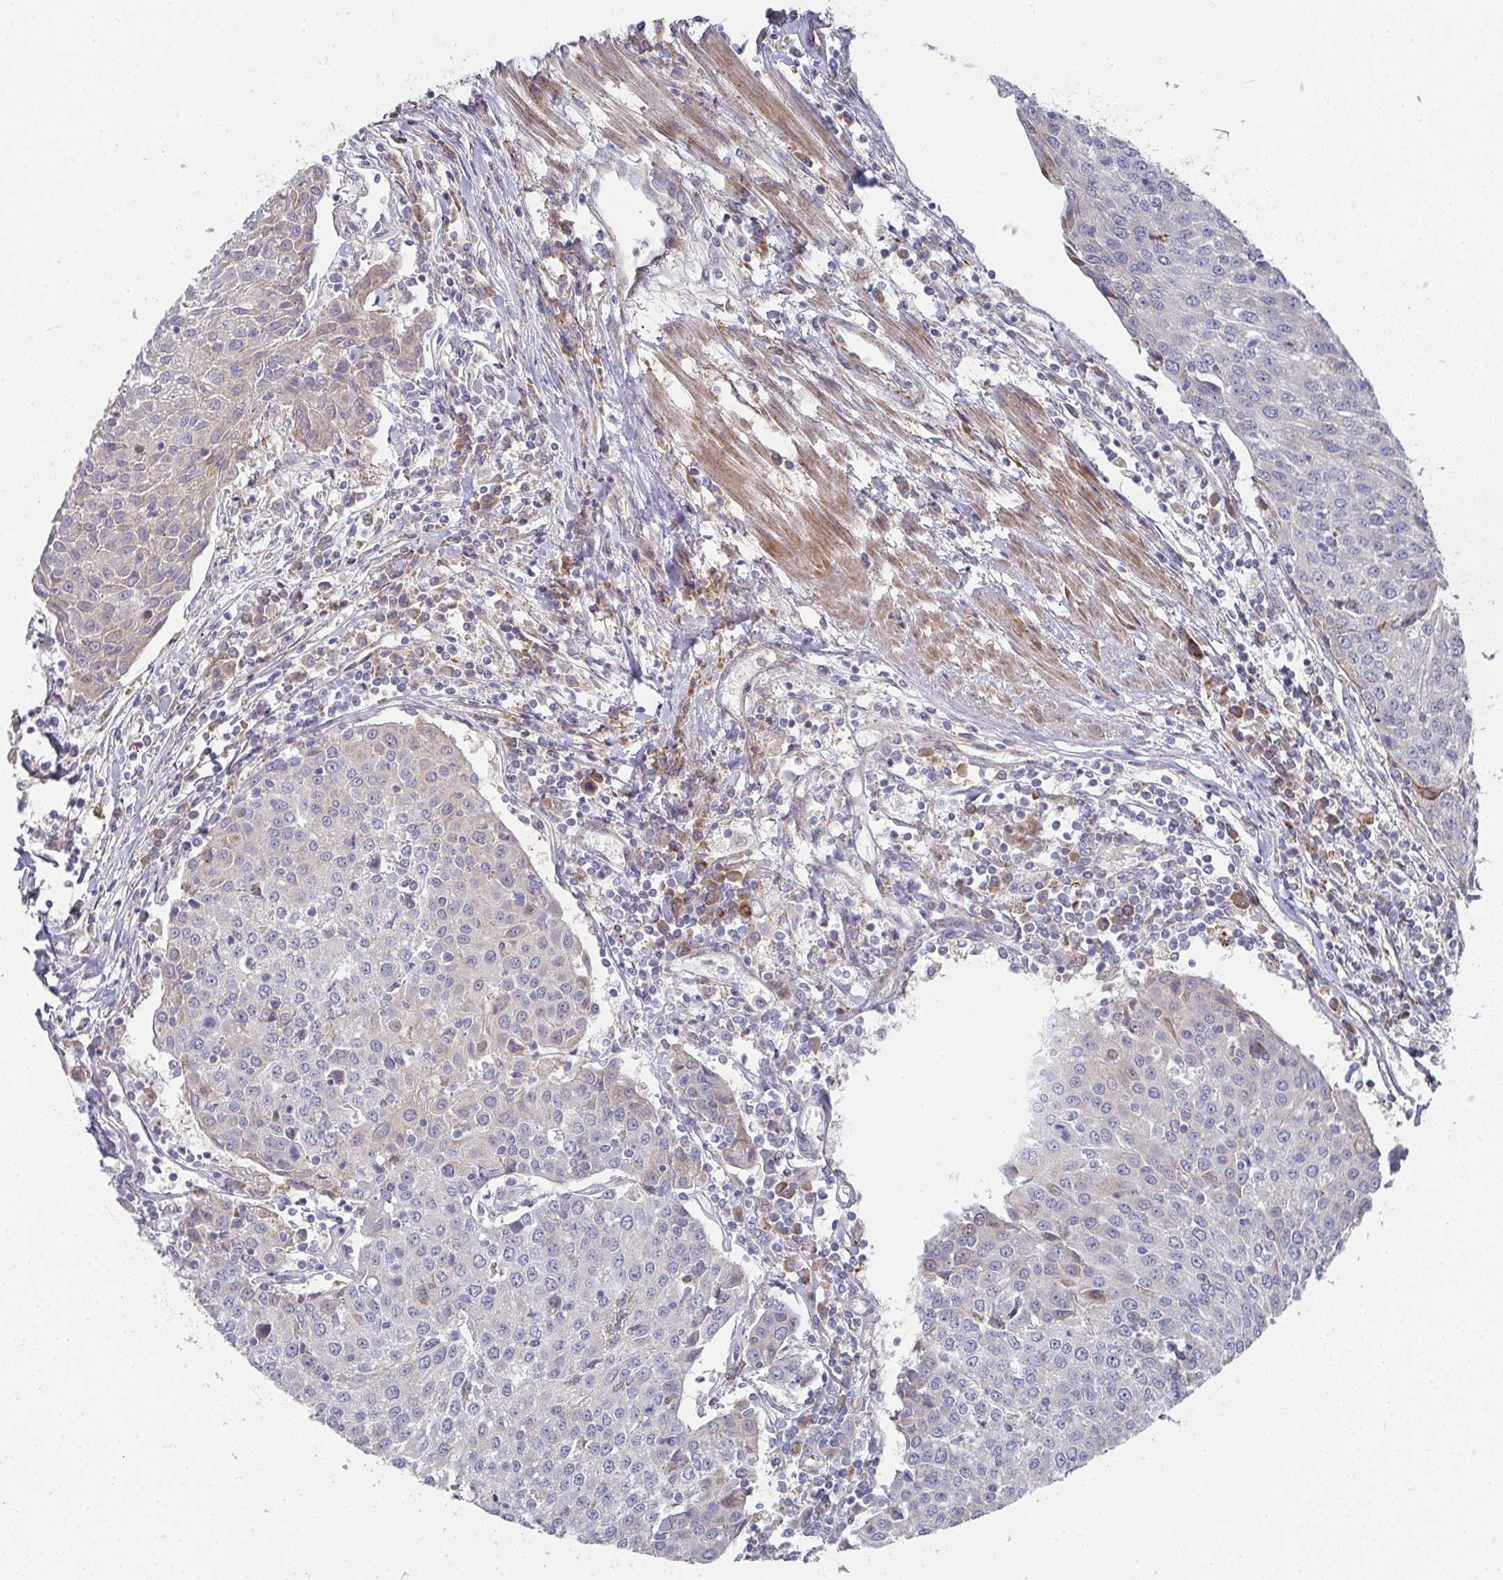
{"staining": {"intensity": "weak", "quantity": "<25%", "location": "cytoplasmic/membranous"}, "tissue": "urothelial cancer", "cell_type": "Tumor cells", "image_type": "cancer", "snomed": [{"axis": "morphology", "description": "Urothelial carcinoma, High grade"}, {"axis": "topography", "description": "Urinary bladder"}], "caption": "Photomicrograph shows no protein expression in tumor cells of urothelial cancer tissue.", "gene": "RHEBL1", "patient": {"sex": "female", "age": 85}}